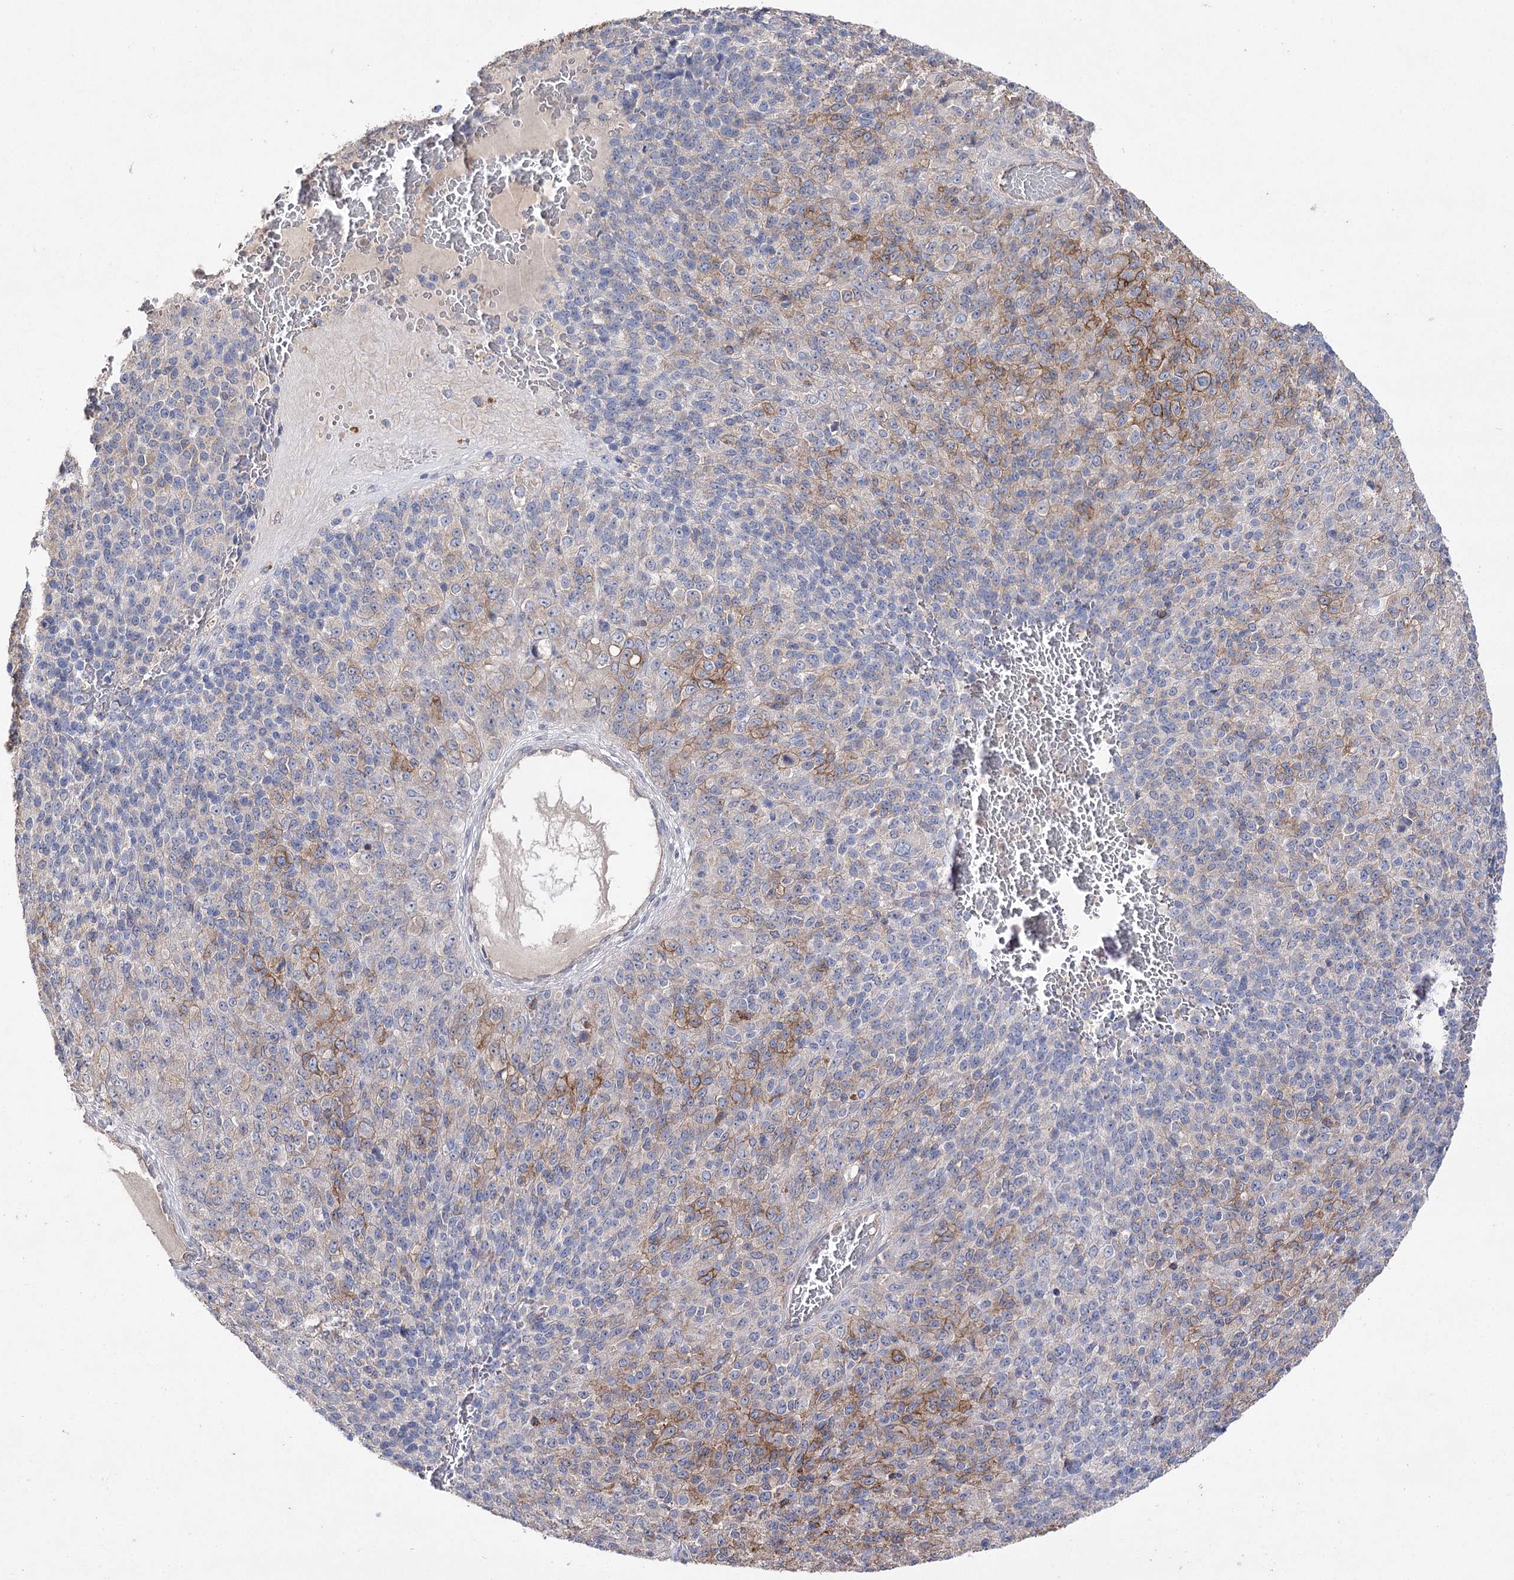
{"staining": {"intensity": "strong", "quantity": "25%-75%", "location": "cytoplasmic/membranous"}, "tissue": "melanoma", "cell_type": "Tumor cells", "image_type": "cancer", "snomed": [{"axis": "morphology", "description": "Malignant melanoma, Metastatic site"}, {"axis": "topography", "description": "Brain"}], "caption": "High-power microscopy captured an immunohistochemistry micrograph of melanoma, revealing strong cytoplasmic/membranous positivity in approximately 25%-75% of tumor cells. (Stains: DAB in brown, nuclei in blue, Microscopy: brightfield microscopy at high magnification).", "gene": "AURKC", "patient": {"sex": "female", "age": 56}}